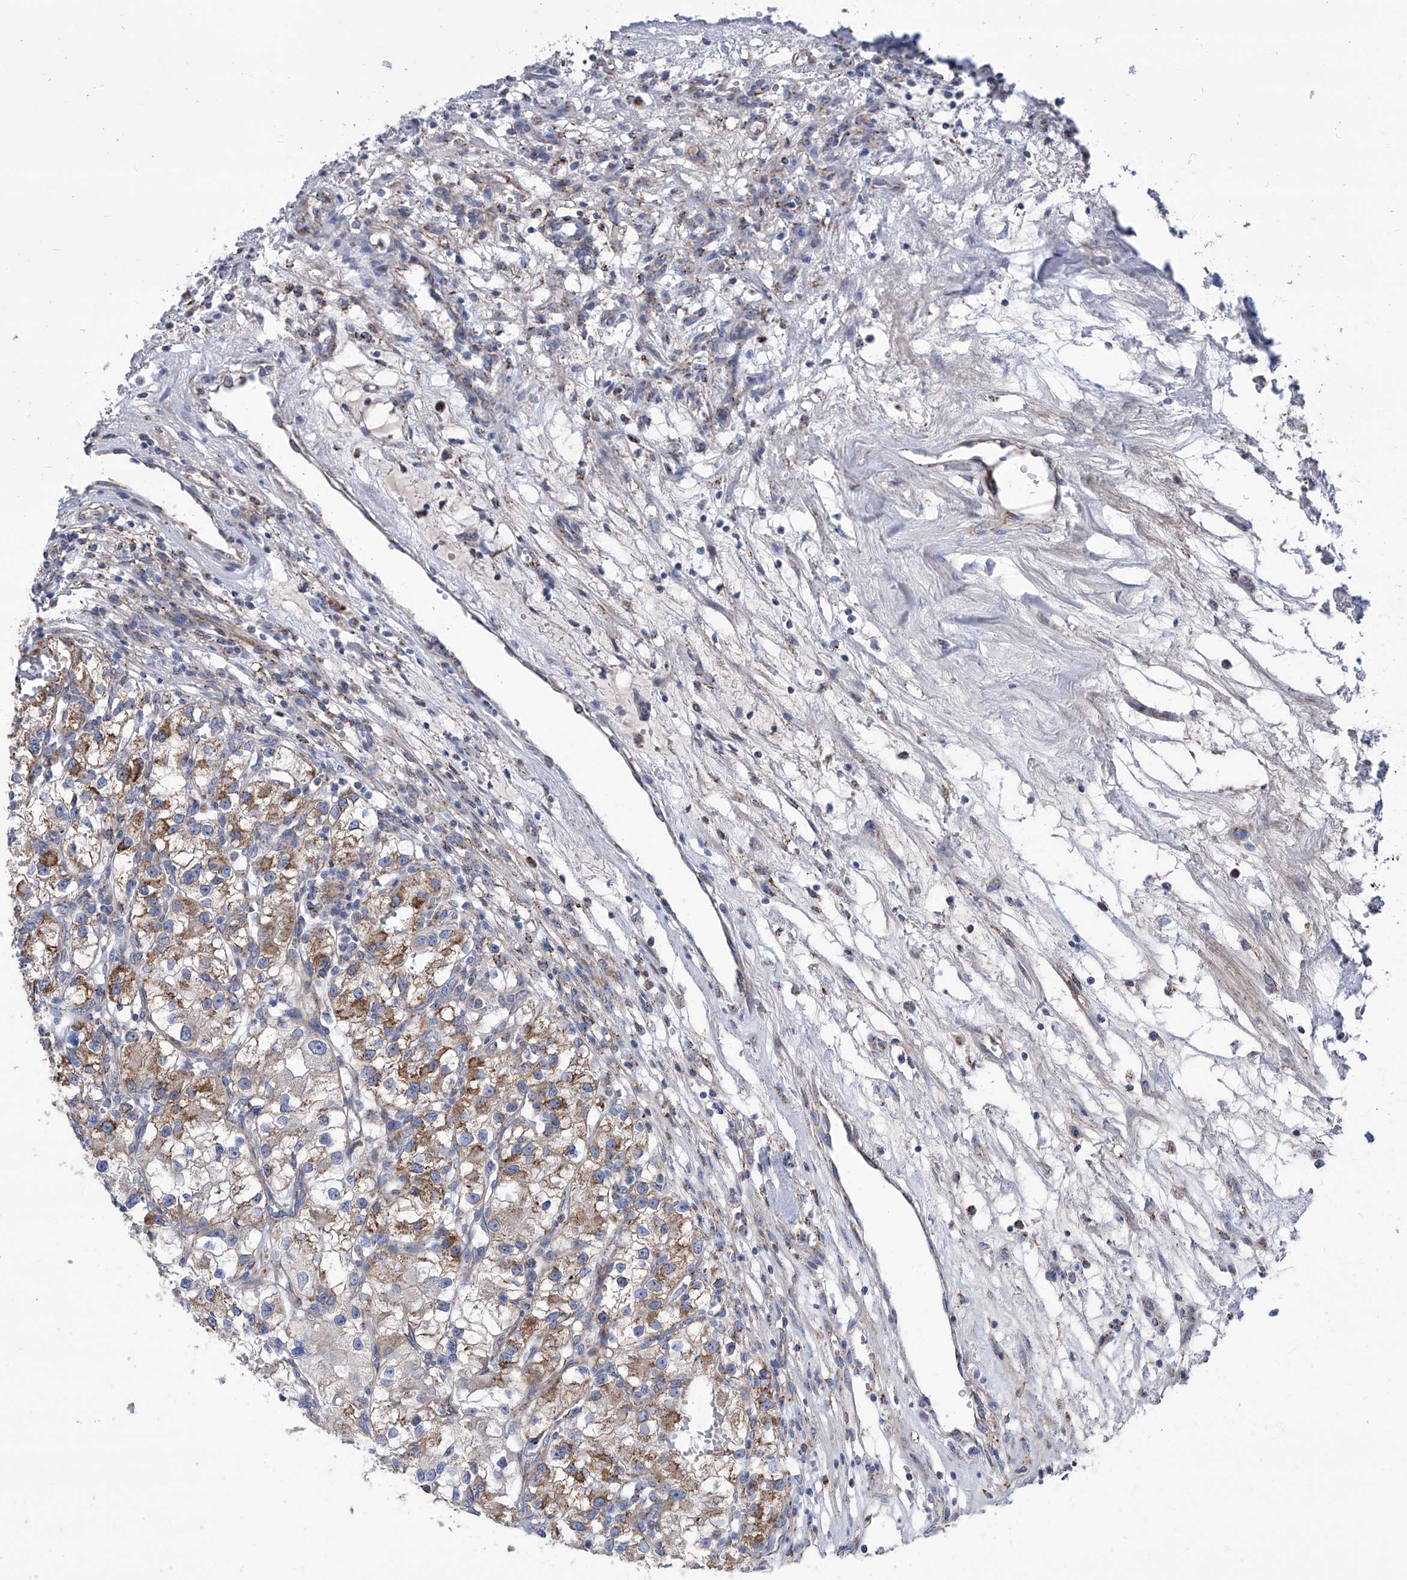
{"staining": {"intensity": "moderate", "quantity": "25%-75%", "location": "cytoplasmic/membranous"}, "tissue": "renal cancer", "cell_type": "Tumor cells", "image_type": "cancer", "snomed": [{"axis": "morphology", "description": "Adenocarcinoma, NOS"}, {"axis": "topography", "description": "Kidney"}], "caption": "Tumor cells reveal medium levels of moderate cytoplasmic/membranous positivity in about 25%-75% of cells in human renal cancer. (DAB IHC, brown staining for protein, blue staining for nuclei).", "gene": "SRBD1", "patient": {"sex": "female", "age": 57}}